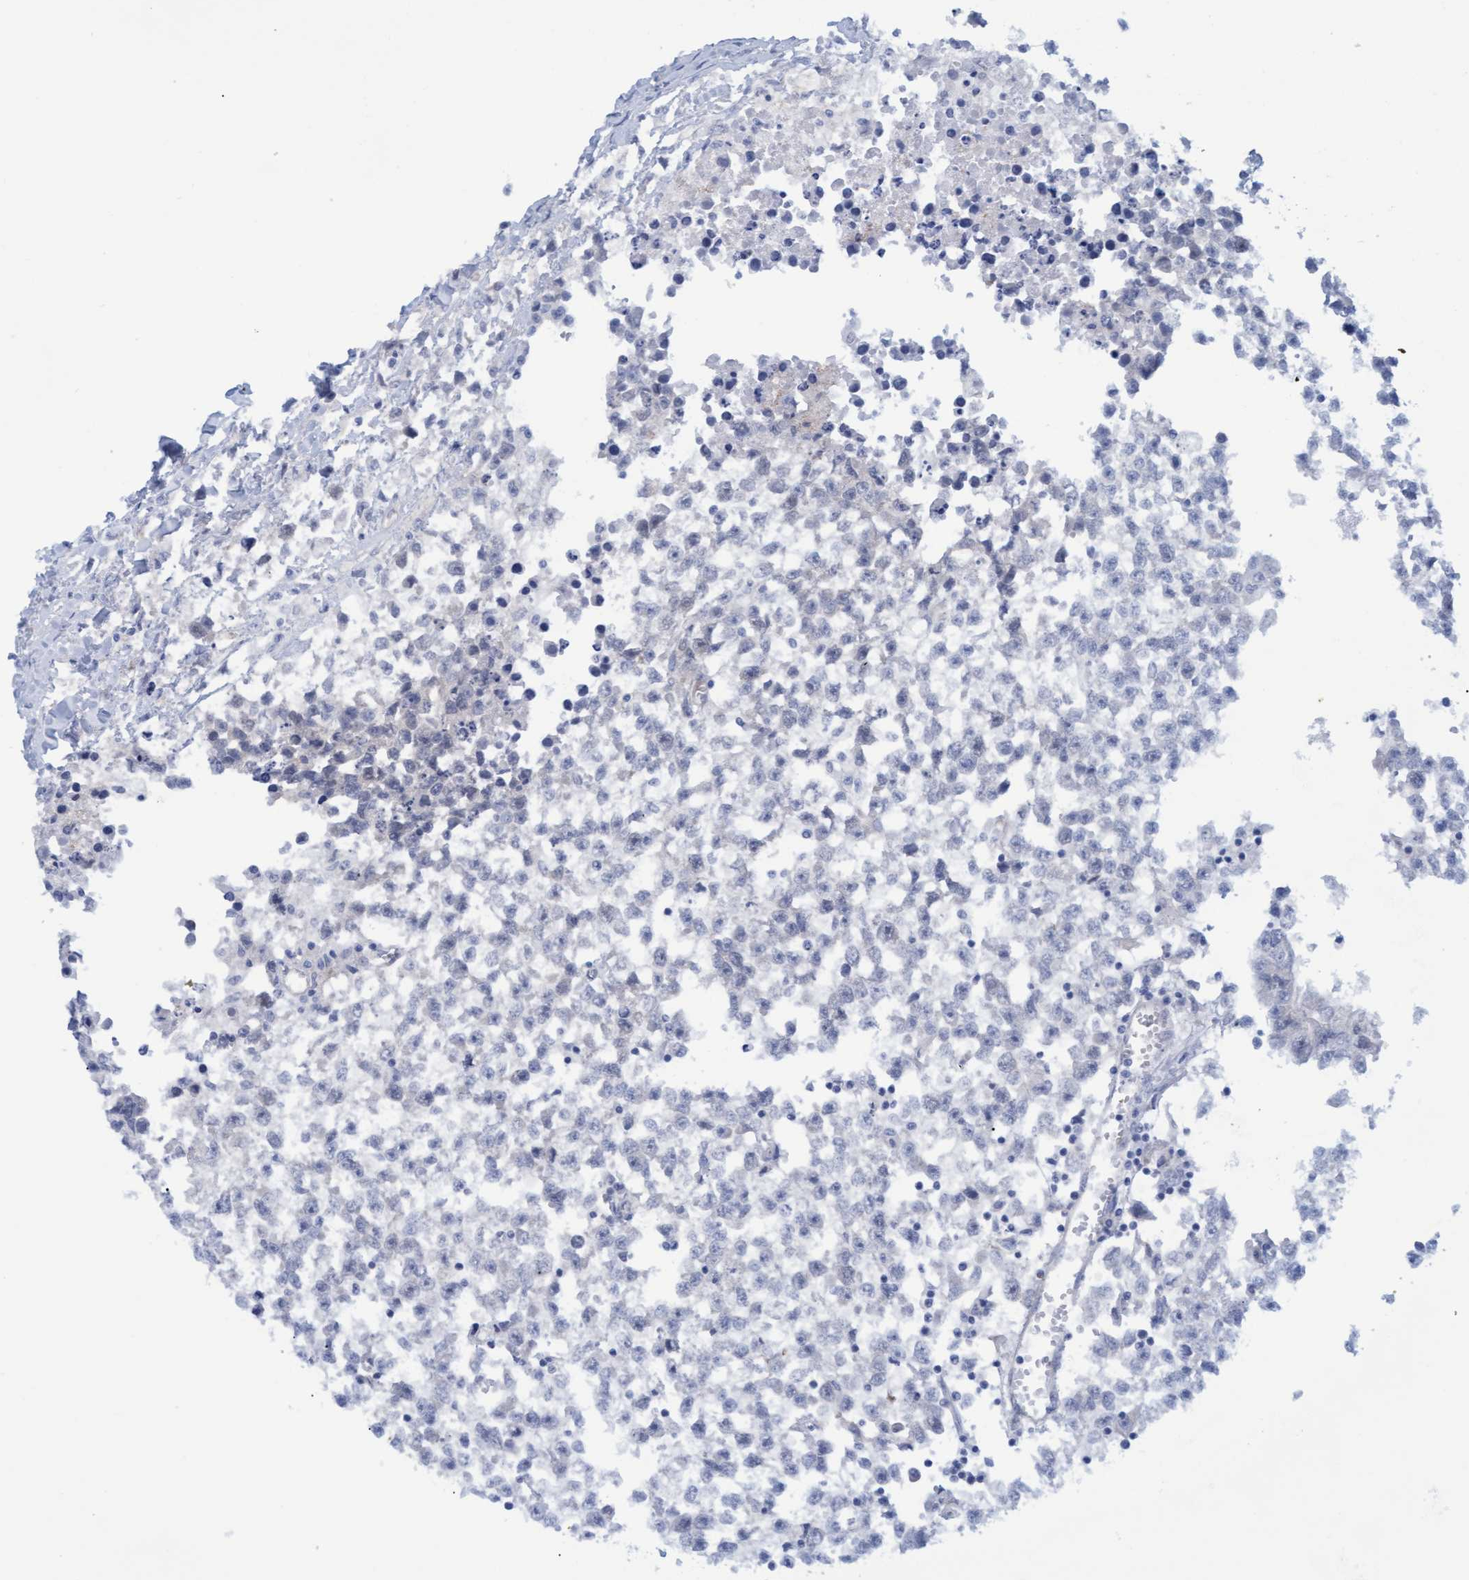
{"staining": {"intensity": "negative", "quantity": "none", "location": "none"}, "tissue": "testis cancer", "cell_type": "Tumor cells", "image_type": "cancer", "snomed": [{"axis": "morphology", "description": "Seminoma, NOS"}, {"axis": "morphology", "description": "Carcinoma, Embryonal, NOS"}, {"axis": "topography", "description": "Testis"}], "caption": "An image of human testis cancer (seminoma) is negative for staining in tumor cells.", "gene": "STXBP1", "patient": {"sex": "male", "age": 51}}